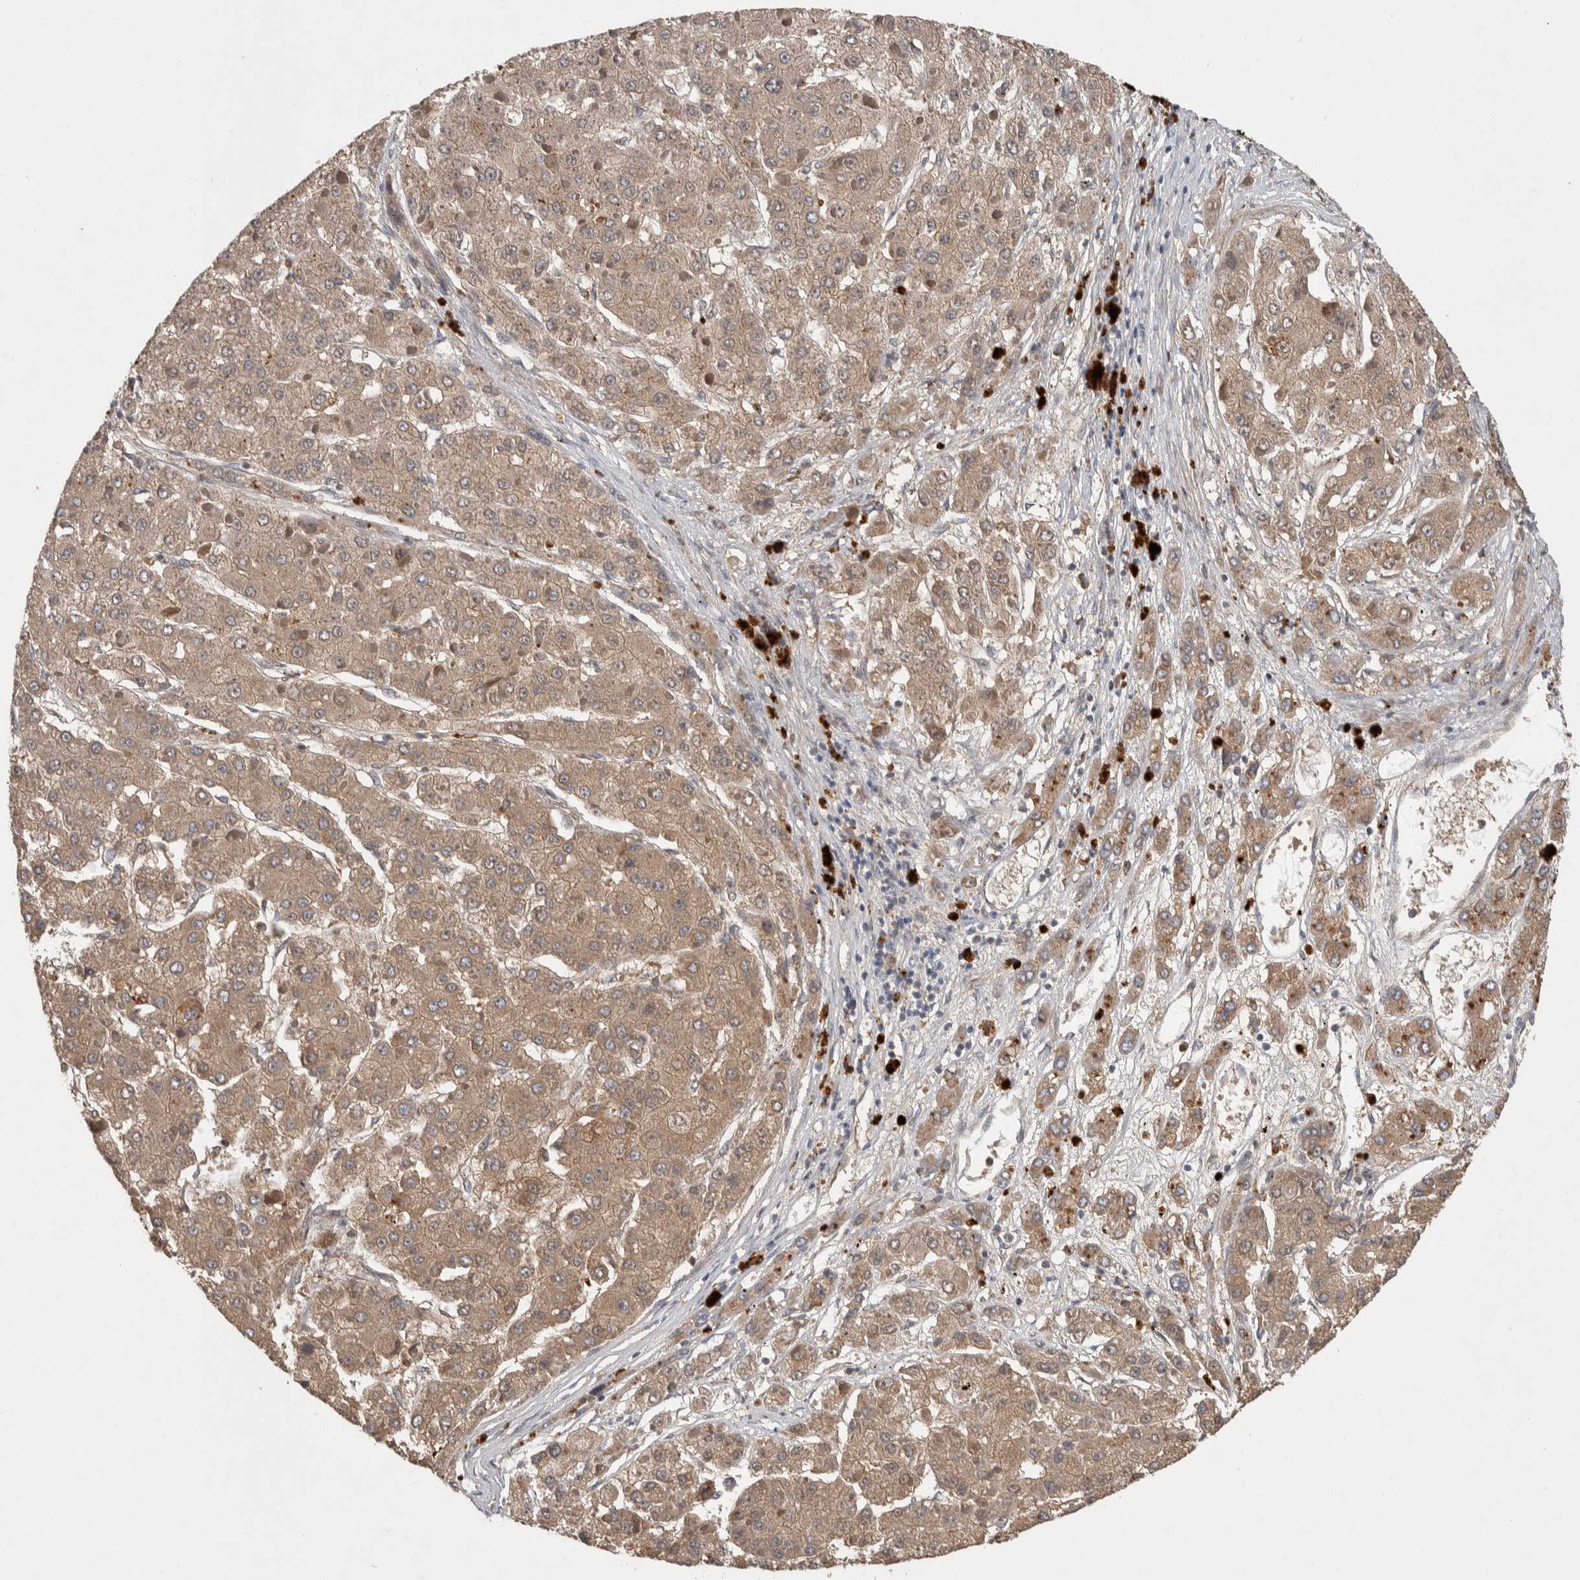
{"staining": {"intensity": "moderate", "quantity": ">75%", "location": "cytoplasmic/membranous"}, "tissue": "liver cancer", "cell_type": "Tumor cells", "image_type": "cancer", "snomed": [{"axis": "morphology", "description": "Carcinoma, Hepatocellular, NOS"}, {"axis": "topography", "description": "Liver"}], "caption": "The histopathology image displays immunohistochemical staining of hepatocellular carcinoma (liver). There is moderate cytoplasmic/membranous positivity is appreciated in about >75% of tumor cells.", "gene": "CHRM3", "patient": {"sex": "female", "age": 73}}